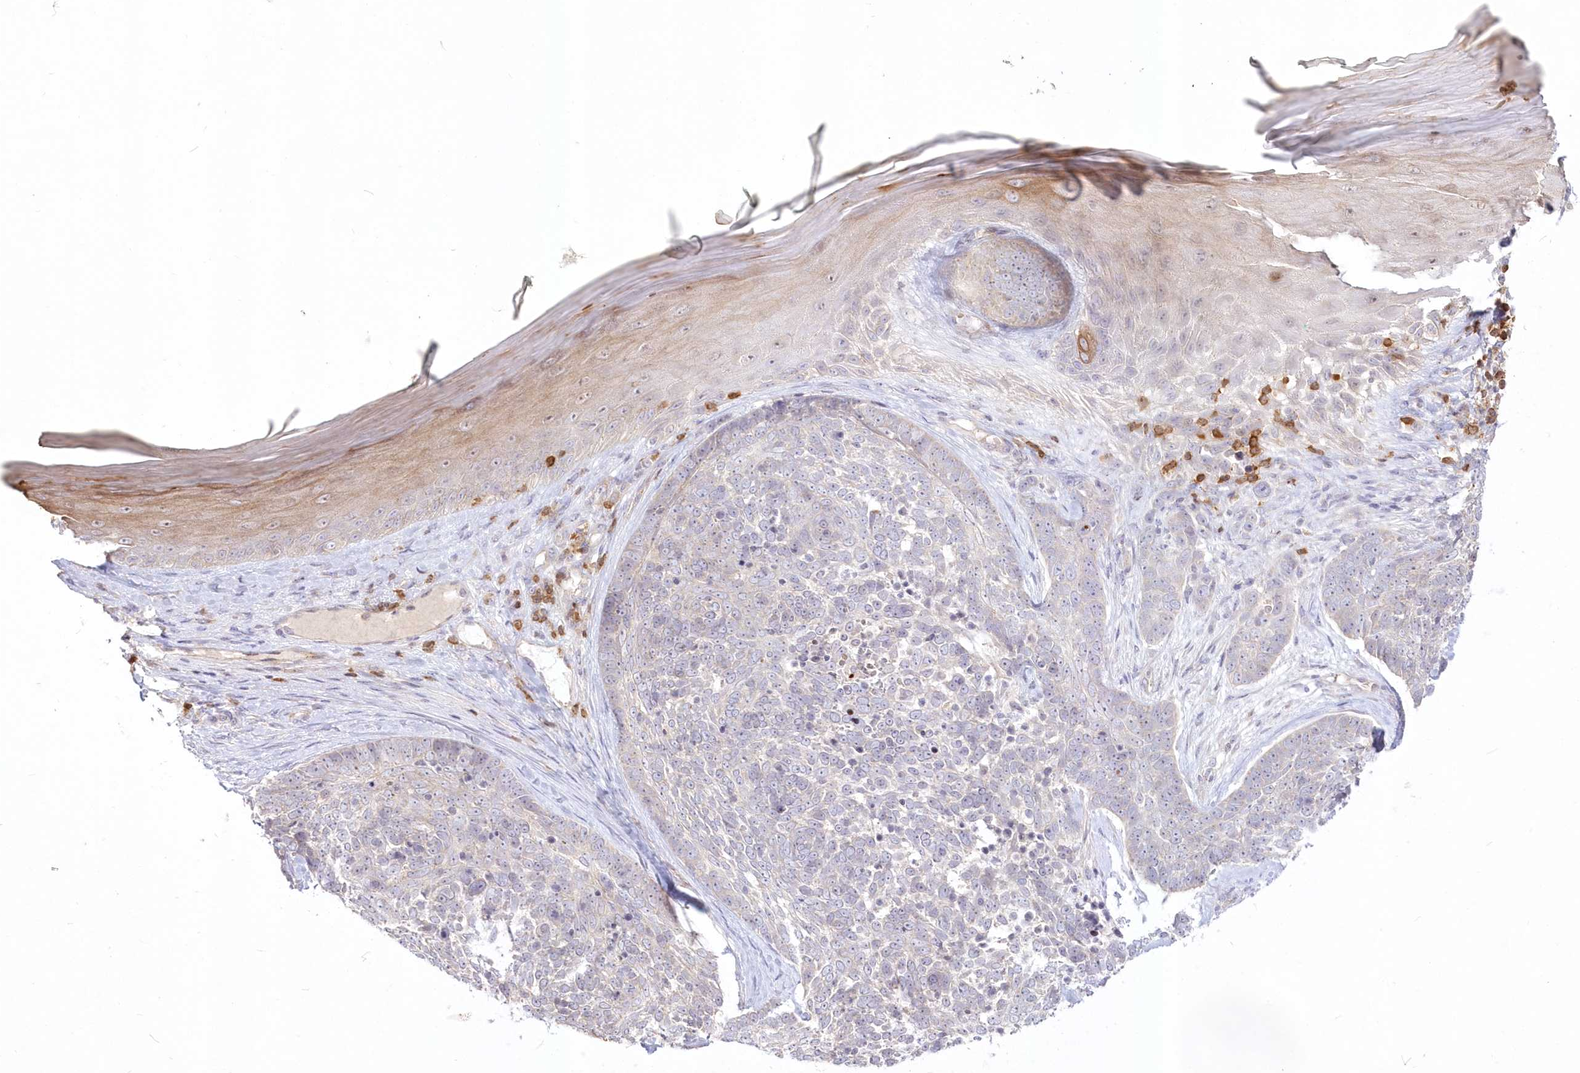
{"staining": {"intensity": "negative", "quantity": "none", "location": "none"}, "tissue": "skin cancer", "cell_type": "Tumor cells", "image_type": "cancer", "snomed": [{"axis": "morphology", "description": "Basal cell carcinoma"}, {"axis": "topography", "description": "Skin"}], "caption": "An IHC micrograph of skin basal cell carcinoma is shown. There is no staining in tumor cells of skin basal cell carcinoma.", "gene": "MTMR3", "patient": {"sex": "female", "age": 81}}